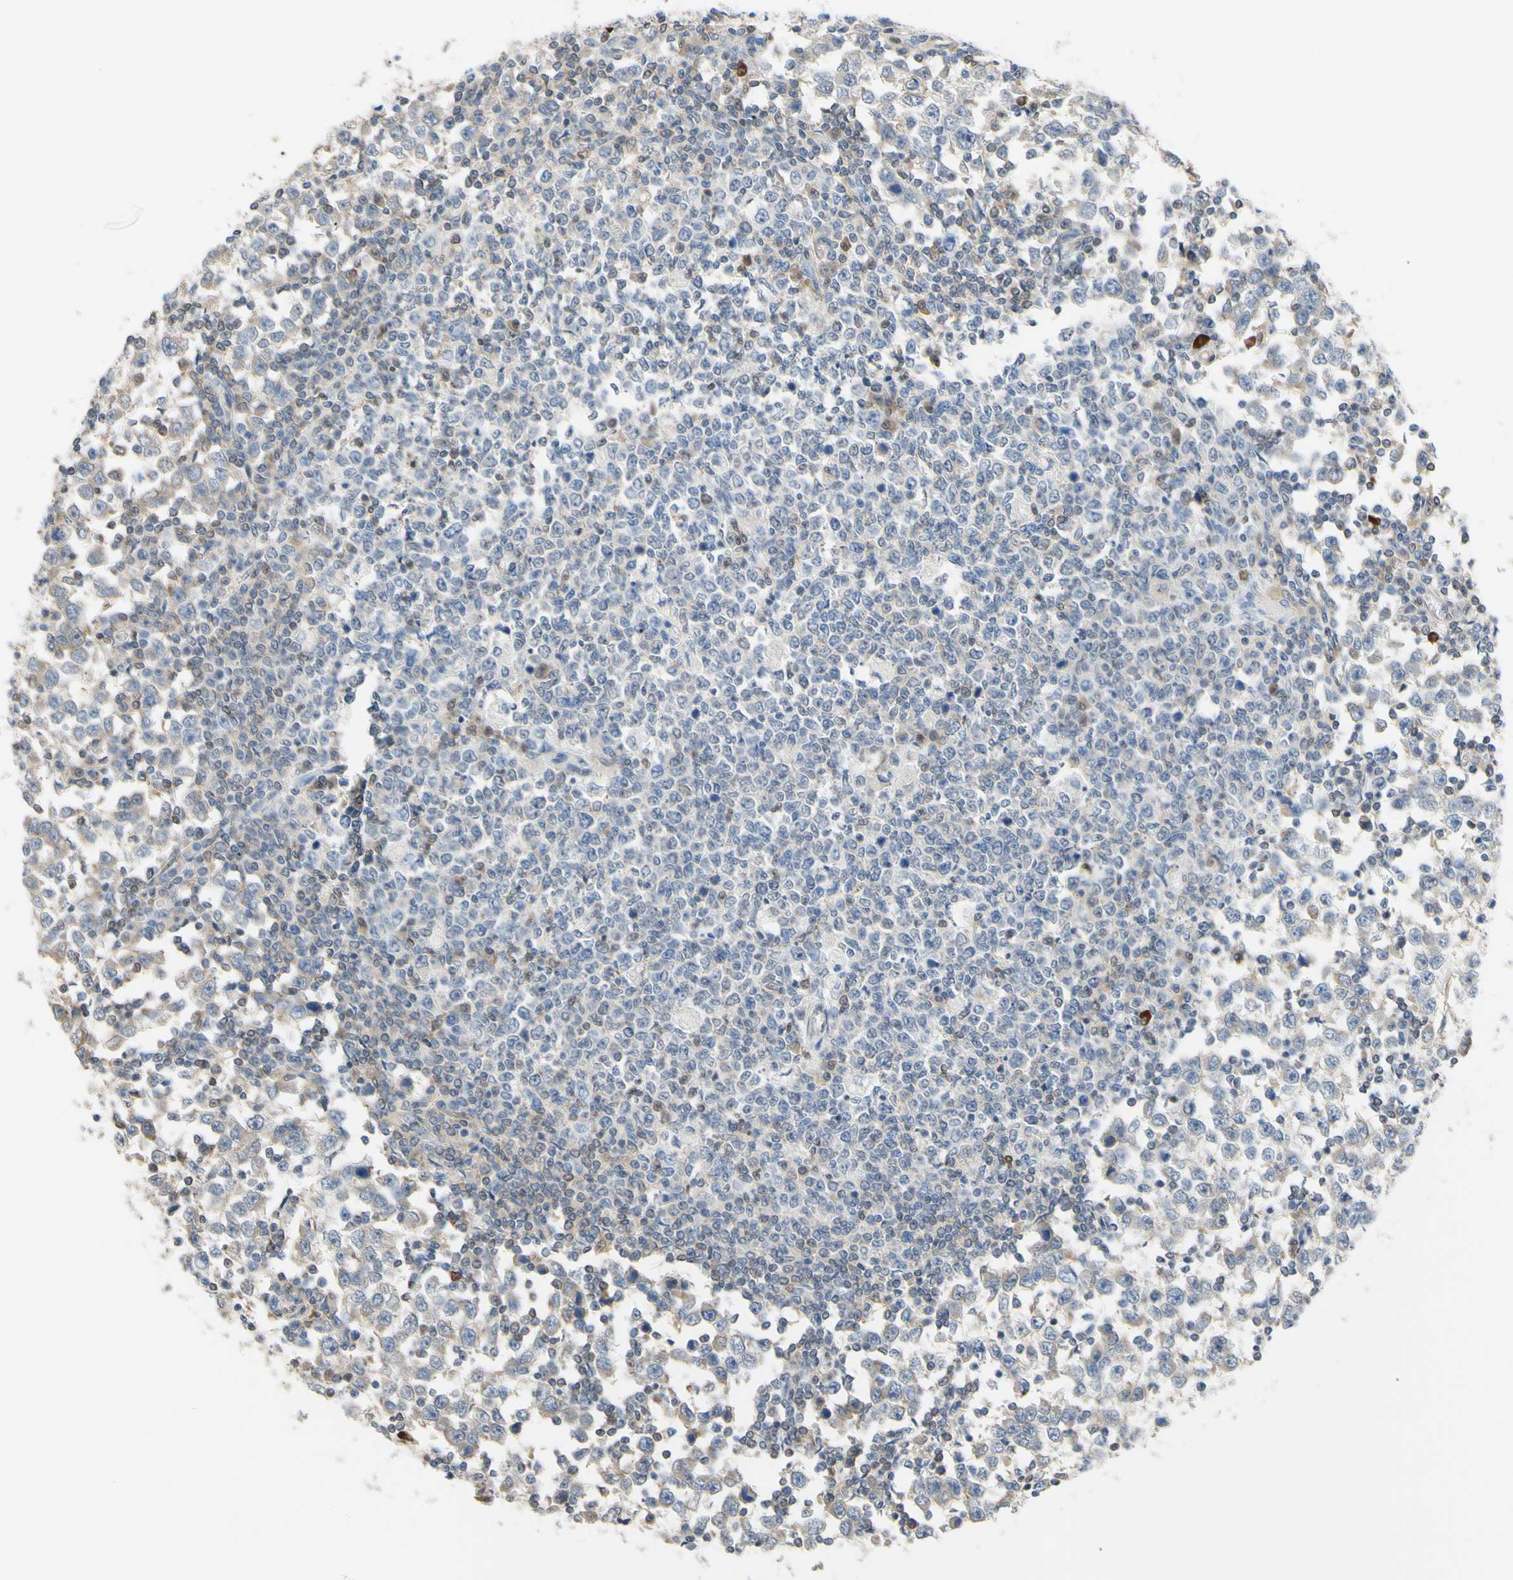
{"staining": {"intensity": "weak", "quantity": "<25%", "location": "cytoplasmic/membranous"}, "tissue": "testis cancer", "cell_type": "Tumor cells", "image_type": "cancer", "snomed": [{"axis": "morphology", "description": "Seminoma, NOS"}, {"axis": "topography", "description": "Testis"}], "caption": "The image reveals no significant positivity in tumor cells of seminoma (testis). (Stains: DAB IHC with hematoxylin counter stain, Microscopy: brightfield microscopy at high magnification).", "gene": "UPK3B", "patient": {"sex": "male", "age": 65}}